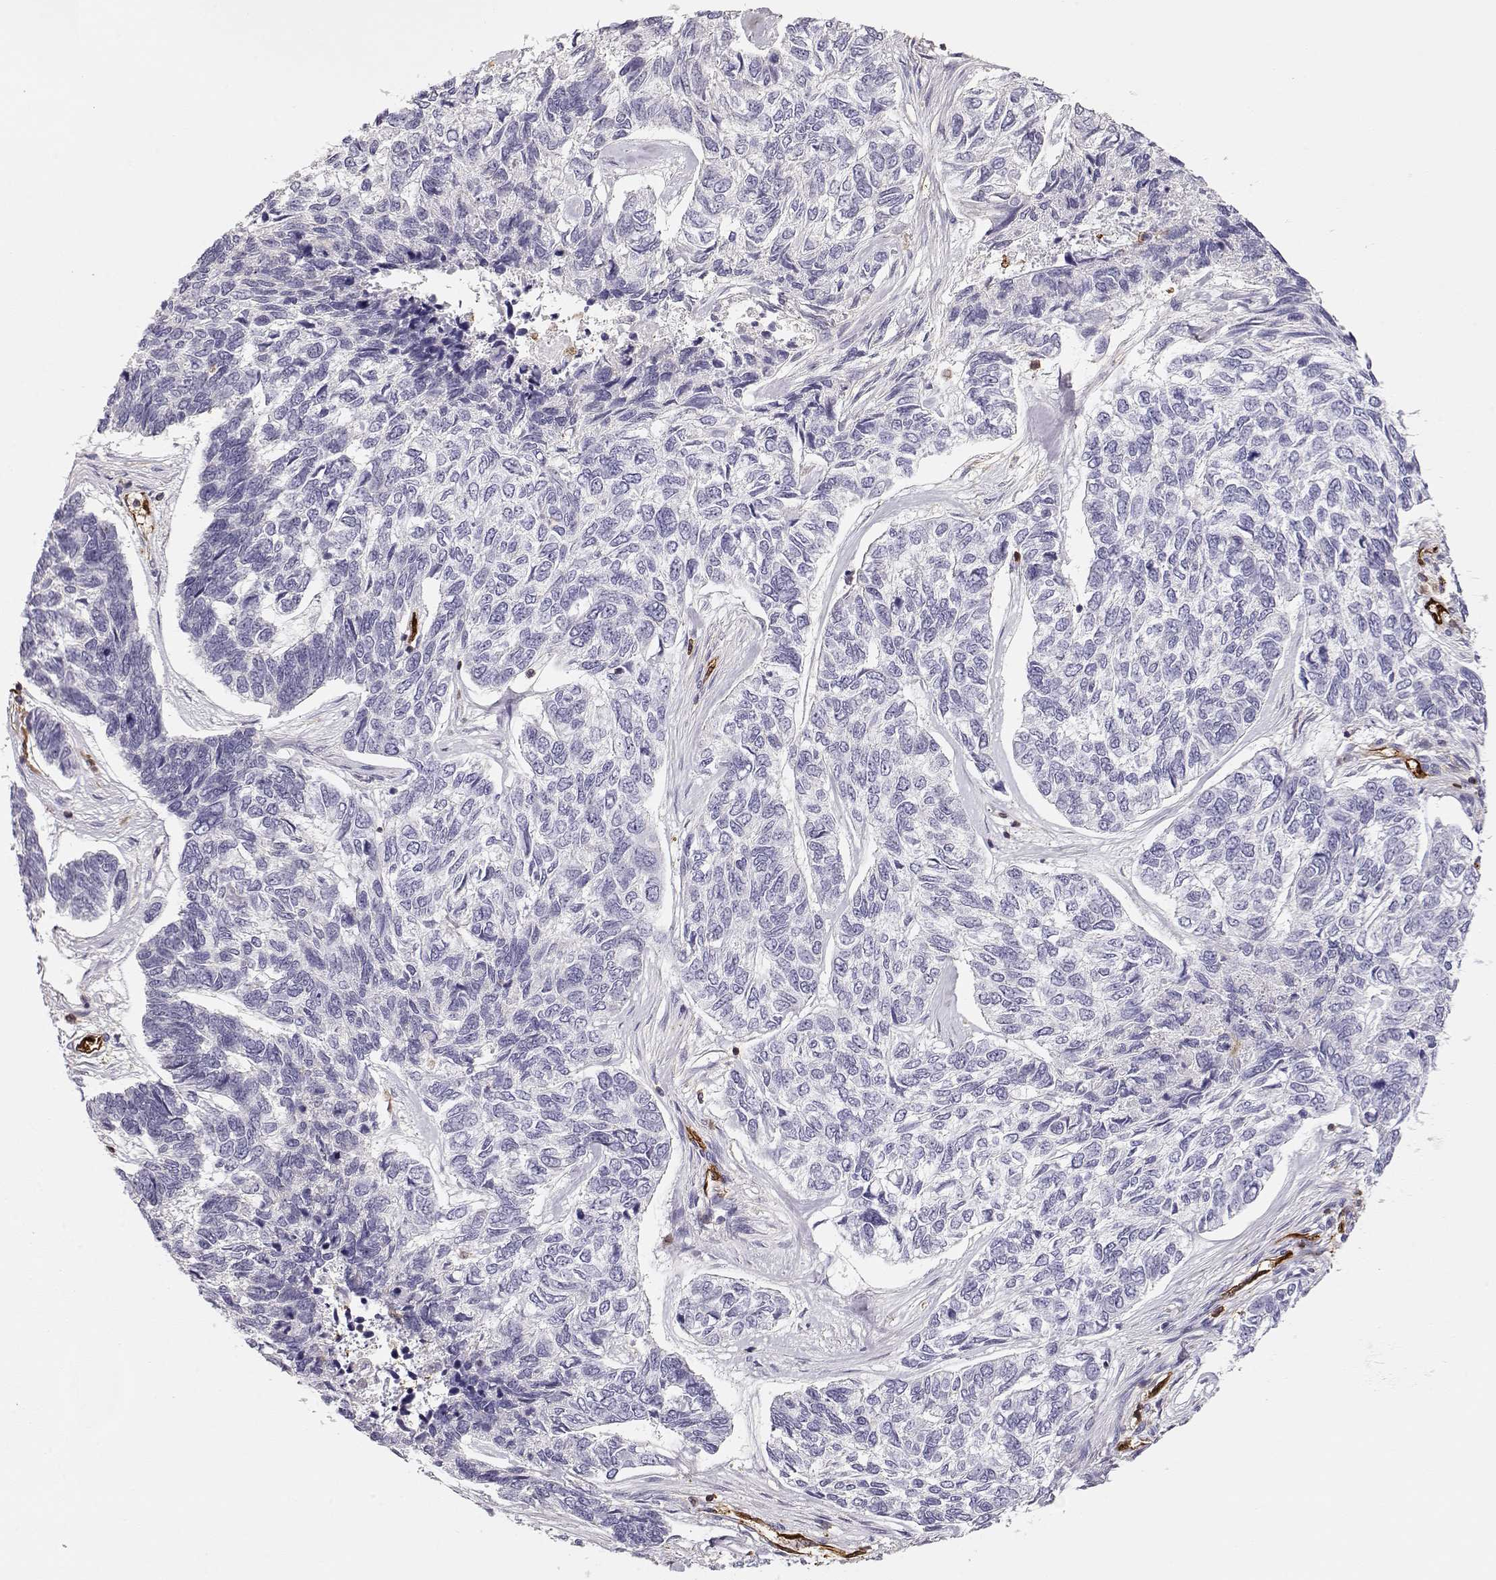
{"staining": {"intensity": "negative", "quantity": "none", "location": "none"}, "tissue": "skin cancer", "cell_type": "Tumor cells", "image_type": "cancer", "snomed": [{"axis": "morphology", "description": "Basal cell carcinoma"}, {"axis": "topography", "description": "Skin"}], "caption": "Skin cancer stained for a protein using immunohistochemistry (IHC) exhibits no expression tumor cells.", "gene": "PNP", "patient": {"sex": "female", "age": 65}}